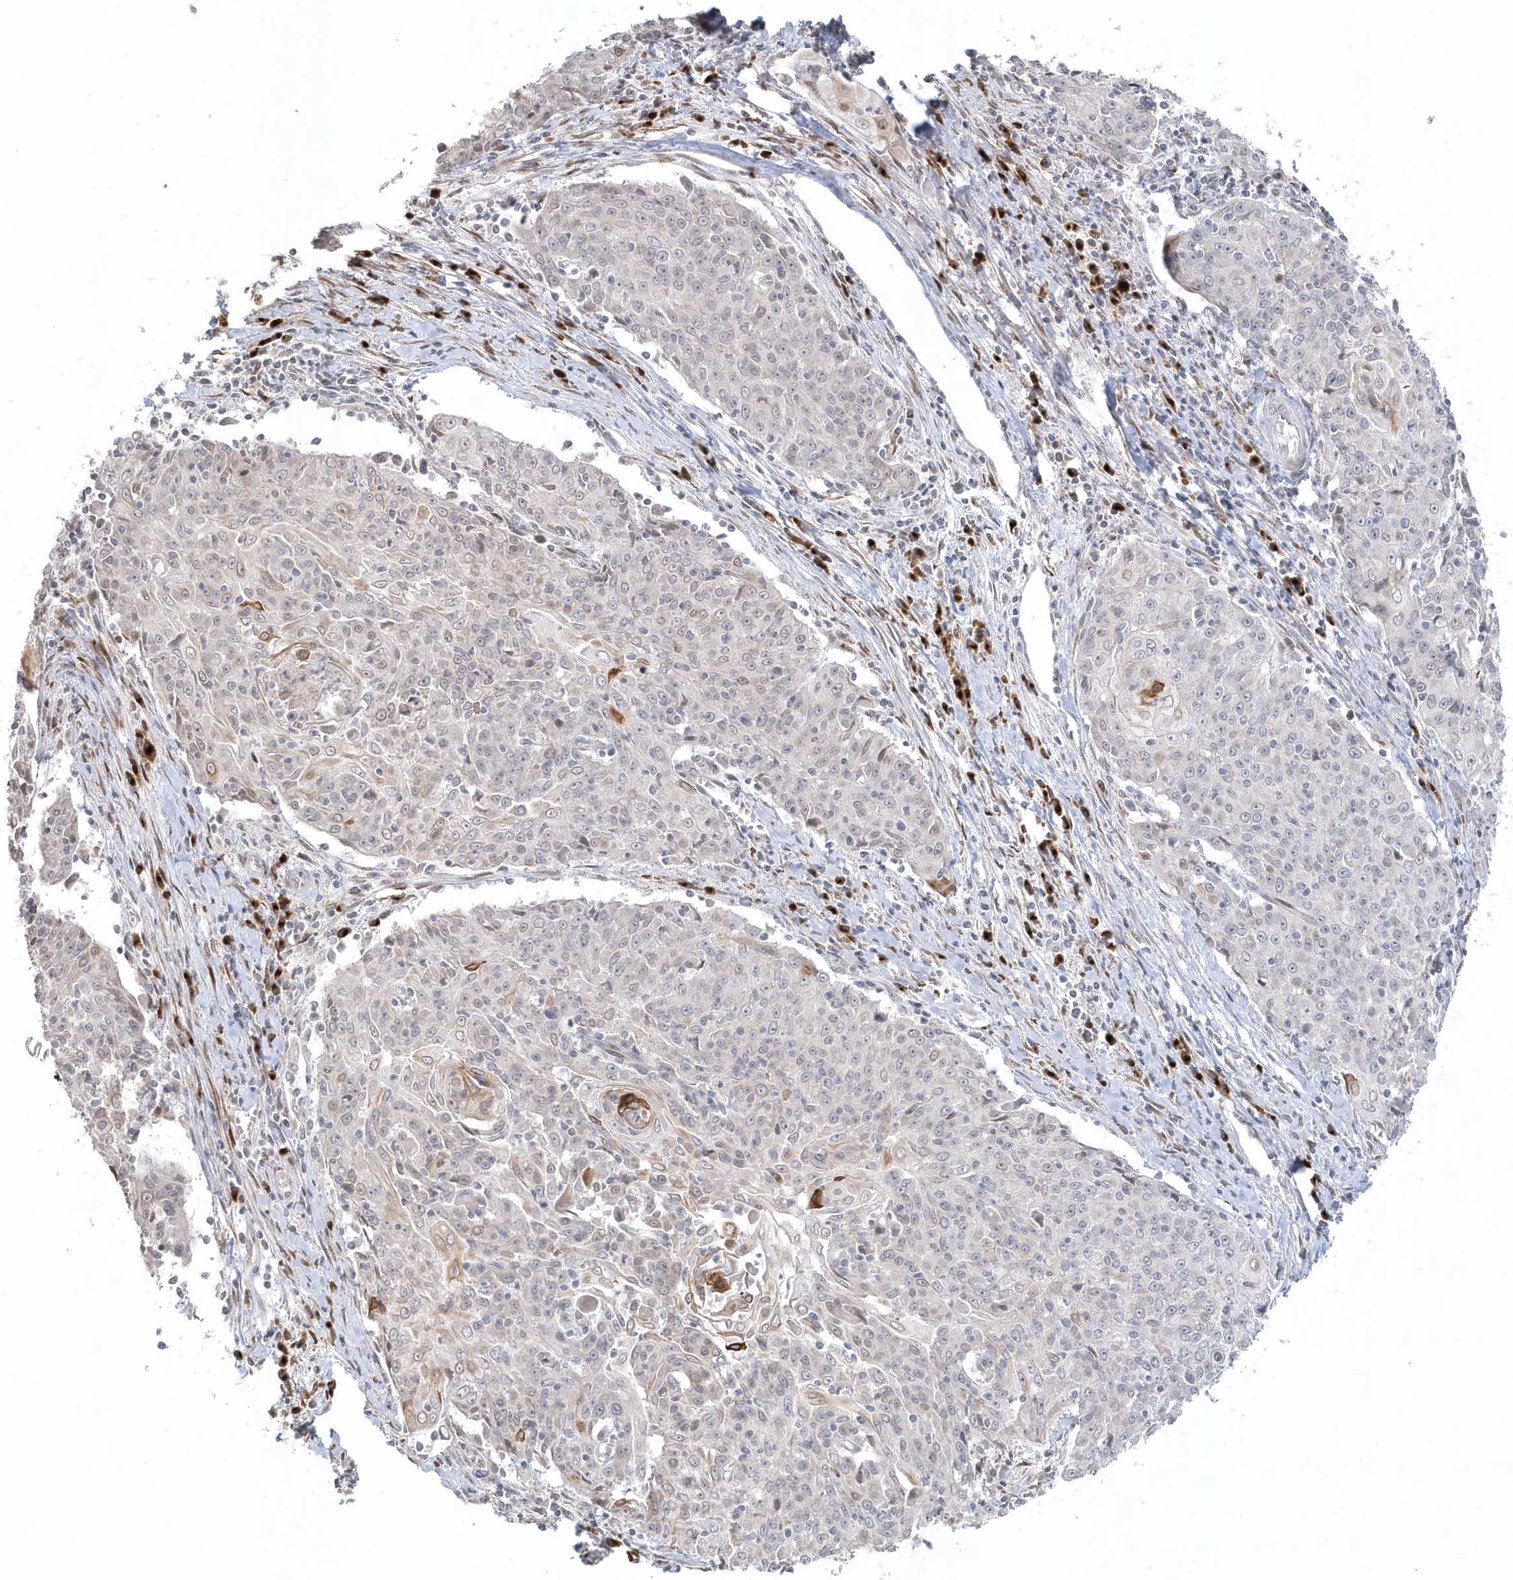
{"staining": {"intensity": "moderate", "quantity": "<25%", "location": "cytoplasmic/membranous"}, "tissue": "cervical cancer", "cell_type": "Tumor cells", "image_type": "cancer", "snomed": [{"axis": "morphology", "description": "Squamous cell carcinoma, NOS"}, {"axis": "topography", "description": "Cervix"}], "caption": "Protein expression analysis of cervical cancer (squamous cell carcinoma) shows moderate cytoplasmic/membranous staining in about <25% of tumor cells.", "gene": "DHFR", "patient": {"sex": "female", "age": 48}}